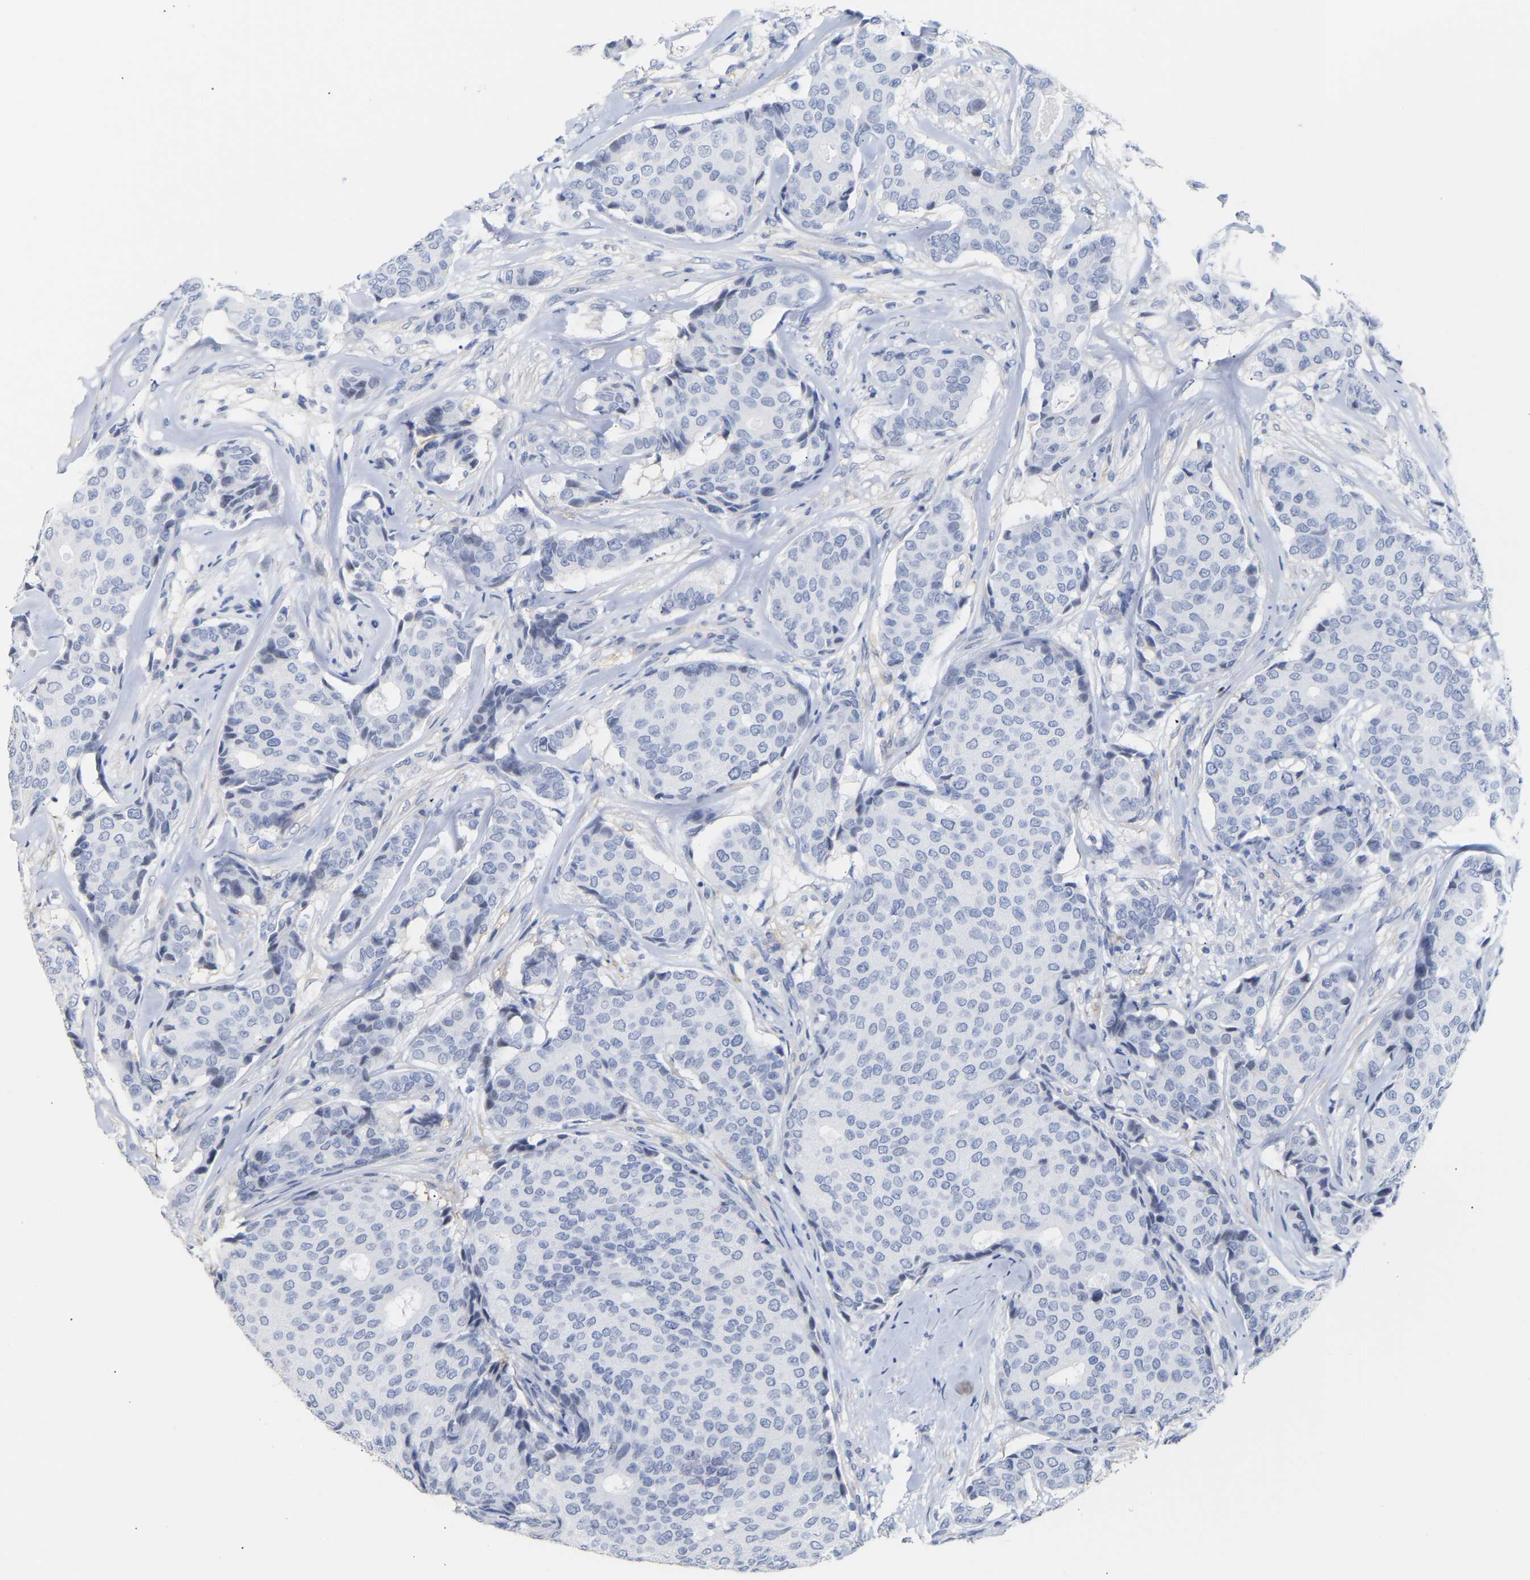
{"staining": {"intensity": "negative", "quantity": "none", "location": "none"}, "tissue": "breast cancer", "cell_type": "Tumor cells", "image_type": "cancer", "snomed": [{"axis": "morphology", "description": "Duct carcinoma"}, {"axis": "topography", "description": "Breast"}], "caption": "Breast cancer was stained to show a protein in brown. There is no significant expression in tumor cells.", "gene": "AMPH", "patient": {"sex": "female", "age": 75}}